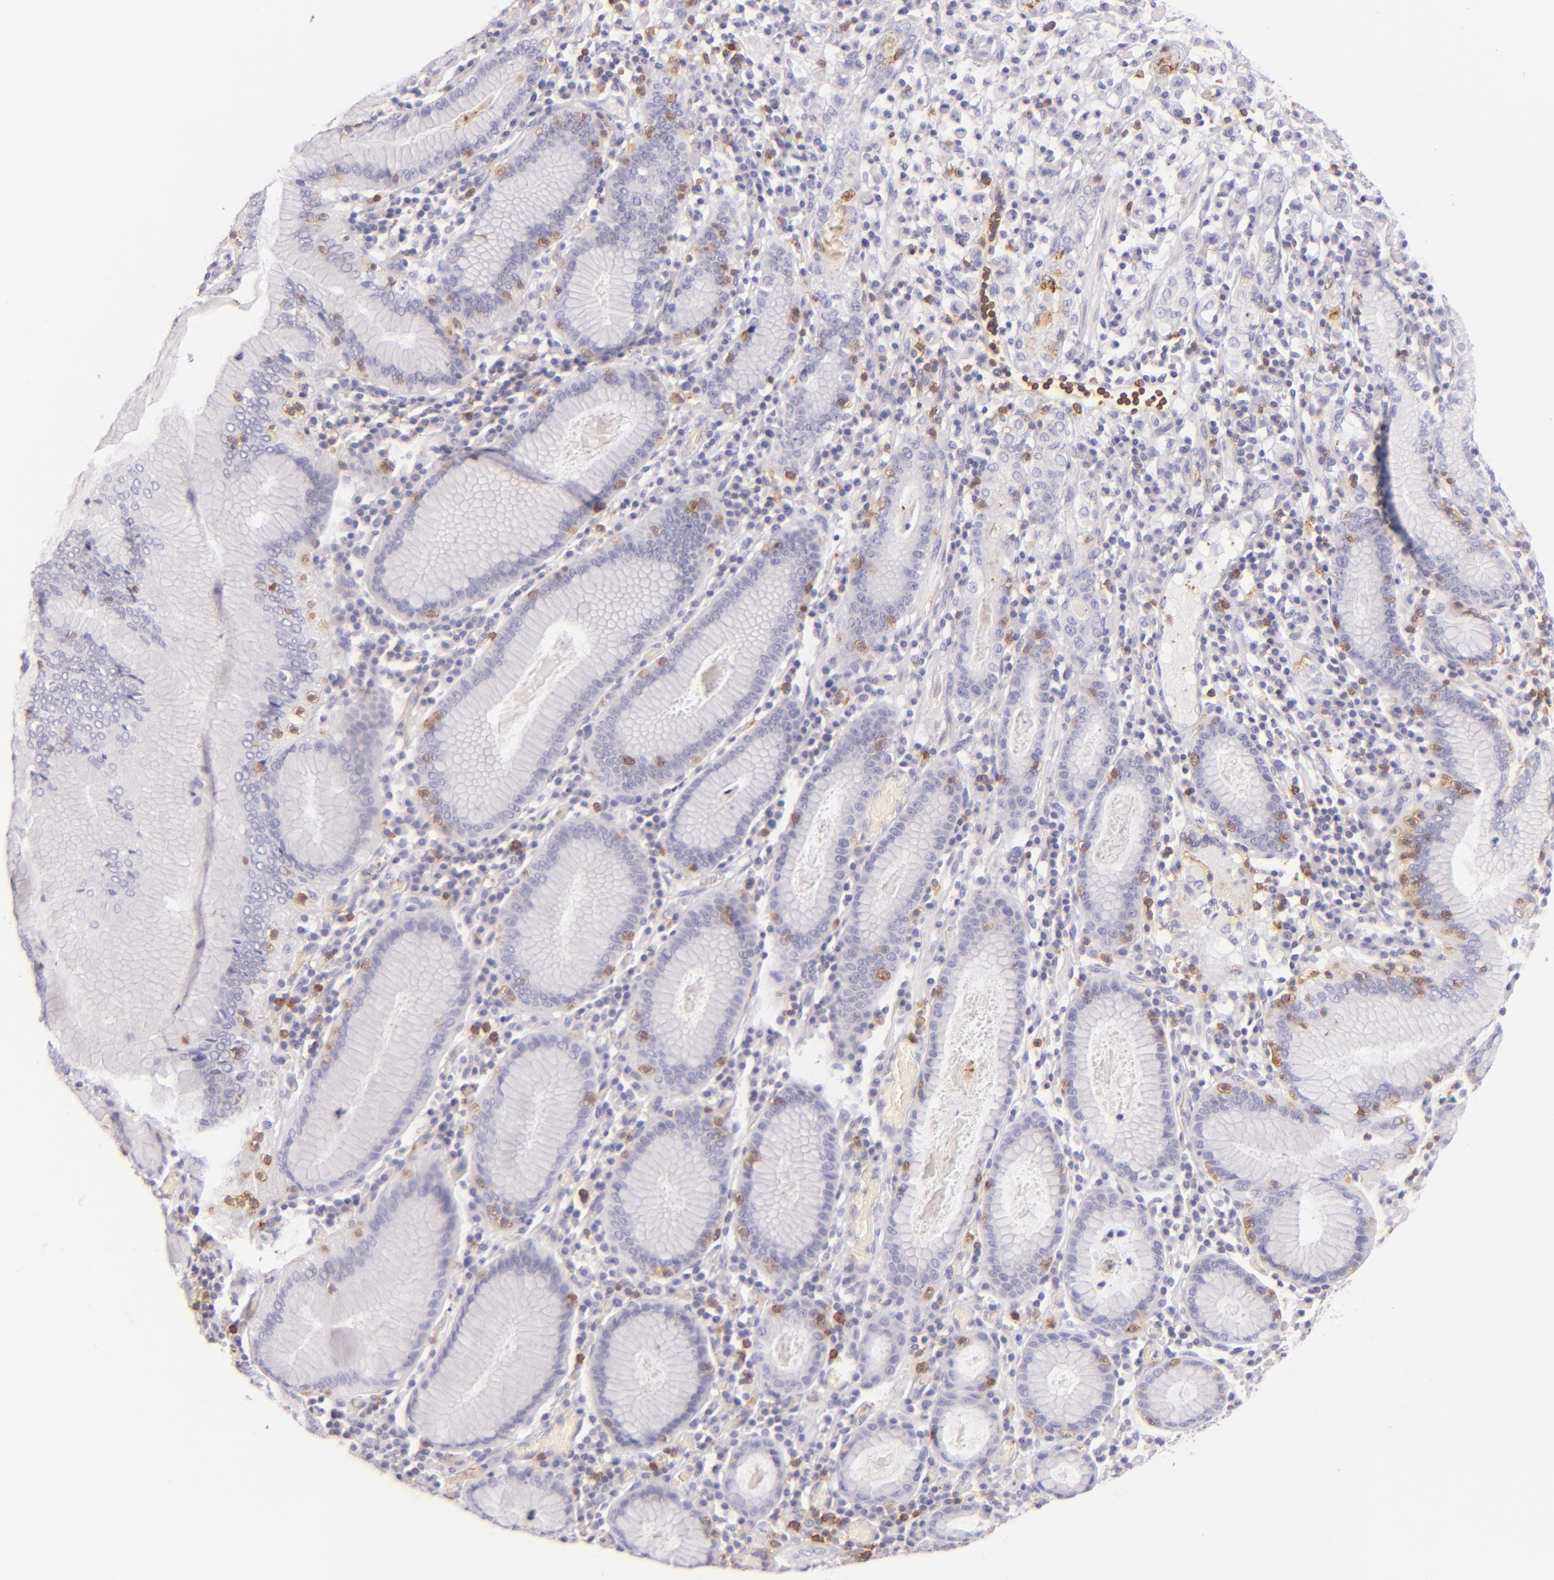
{"staining": {"intensity": "negative", "quantity": "none", "location": "none"}, "tissue": "stomach cancer", "cell_type": "Tumor cells", "image_type": "cancer", "snomed": [{"axis": "morphology", "description": "Adenocarcinoma, NOS"}, {"axis": "topography", "description": "Stomach, lower"}], "caption": "DAB (3,3'-diaminobenzidine) immunohistochemical staining of human stomach adenocarcinoma reveals no significant staining in tumor cells.", "gene": "LAT", "patient": {"sex": "male", "age": 88}}